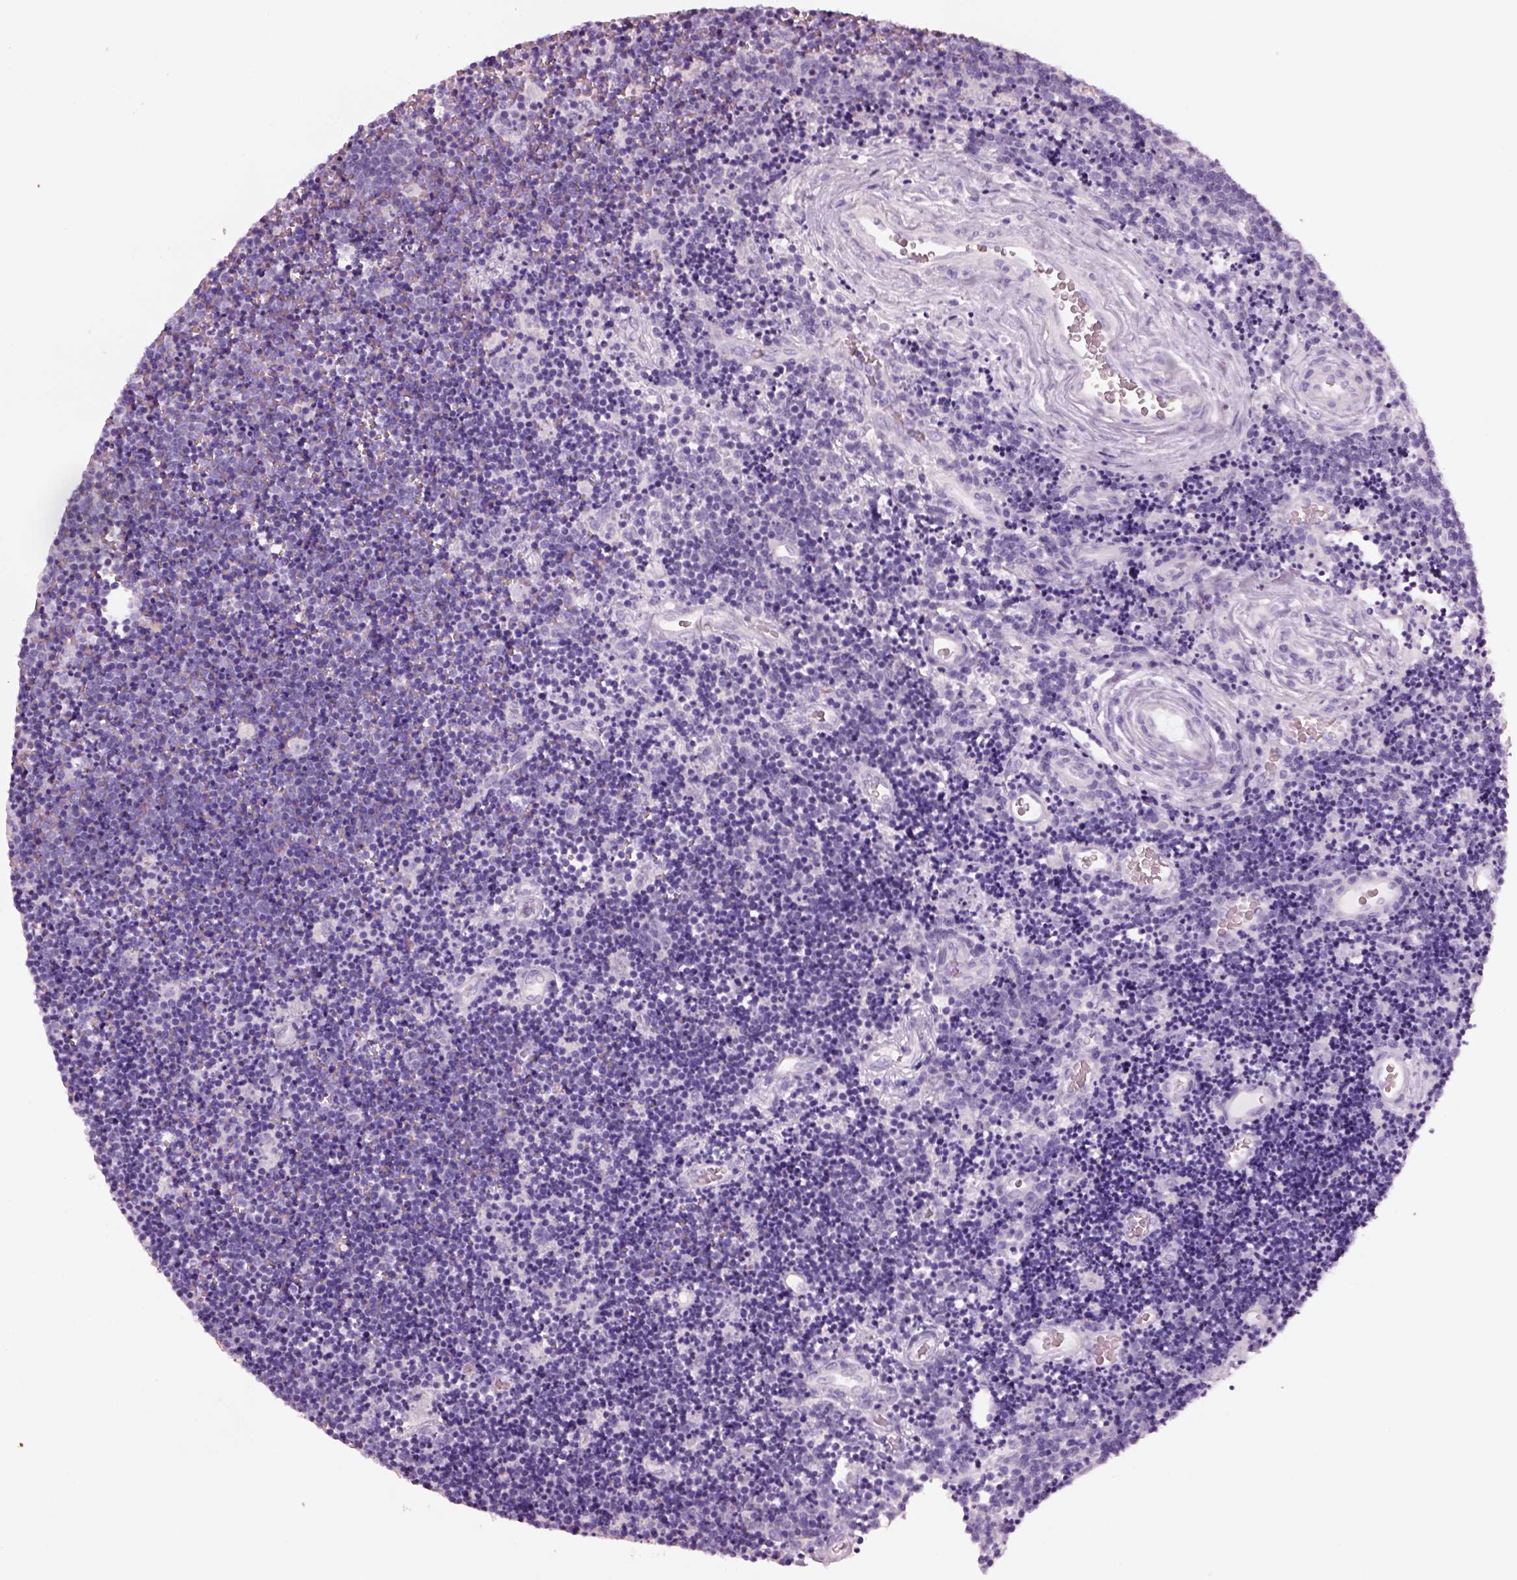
{"staining": {"intensity": "negative", "quantity": "none", "location": "none"}, "tissue": "lymphoma", "cell_type": "Tumor cells", "image_type": "cancer", "snomed": [{"axis": "morphology", "description": "Malignant lymphoma, non-Hodgkin's type, Low grade"}, {"axis": "topography", "description": "Brain"}], "caption": "Tumor cells show no significant protein staining in lymphoma.", "gene": "PNOC", "patient": {"sex": "female", "age": 66}}